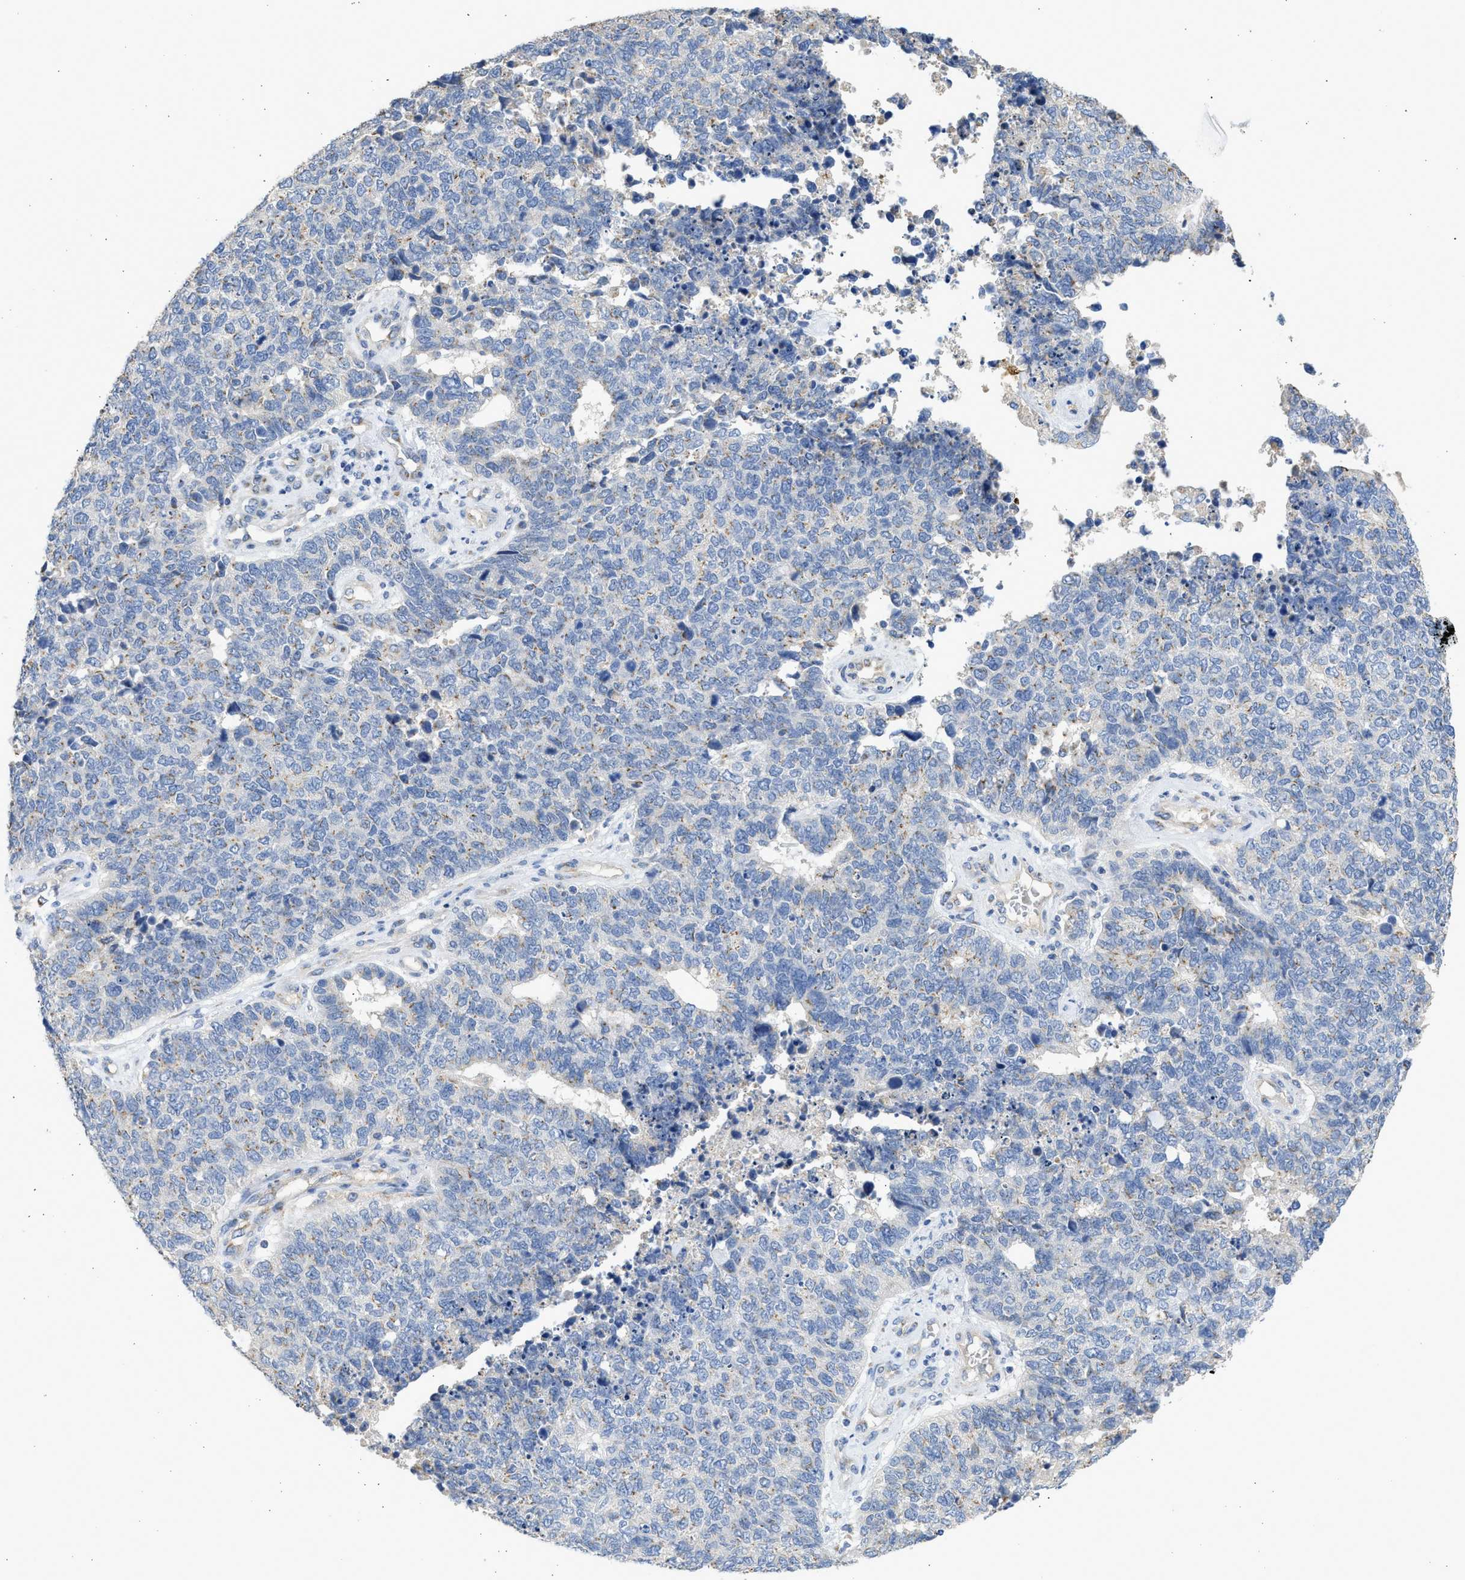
{"staining": {"intensity": "weak", "quantity": "<25%", "location": "cytoplasmic/membranous"}, "tissue": "cervical cancer", "cell_type": "Tumor cells", "image_type": "cancer", "snomed": [{"axis": "morphology", "description": "Squamous cell carcinoma, NOS"}, {"axis": "topography", "description": "Cervix"}], "caption": "Human cervical cancer stained for a protein using immunohistochemistry displays no positivity in tumor cells.", "gene": "IPO8", "patient": {"sex": "female", "age": 63}}